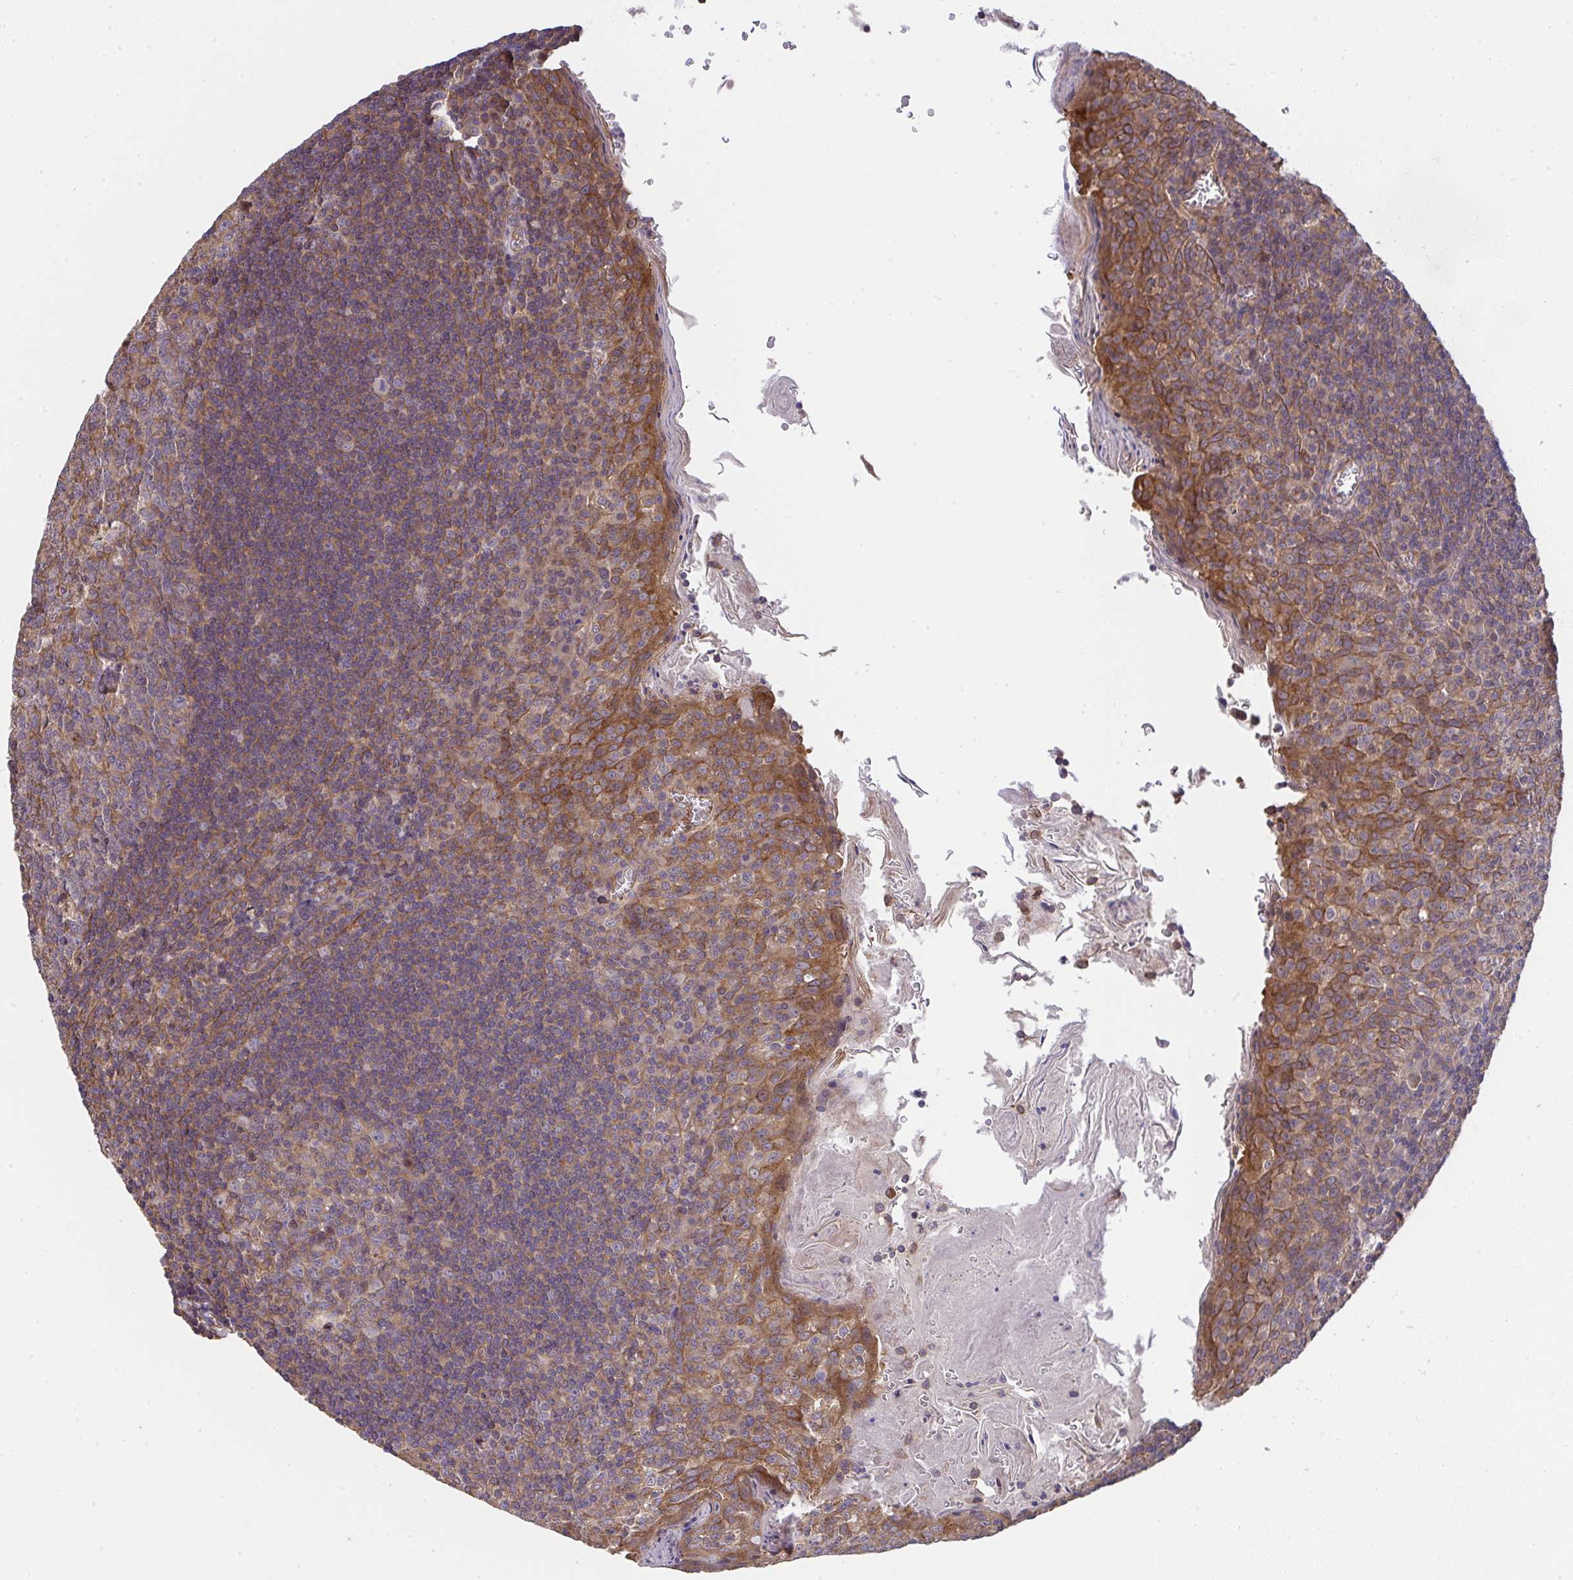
{"staining": {"intensity": "moderate", "quantity": ">75%", "location": "cytoplasmic/membranous"}, "tissue": "tonsil", "cell_type": "Germinal center cells", "image_type": "normal", "snomed": [{"axis": "morphology", "description": "Normal tissue, NOS"}, {"axis": "topography", "description": "Tonsil"}], "caption": "Immunohistochemical staining of unremarkable tonsil shows medium levels of moderate cytoplasmic/membranous positivity in approximately >75% of germinal center cells. The protein of interest is shown in brown color, while the nuclei are stained blue.", "gene": "ZNF696", "patient": {"sex": "male", "age": 27}}